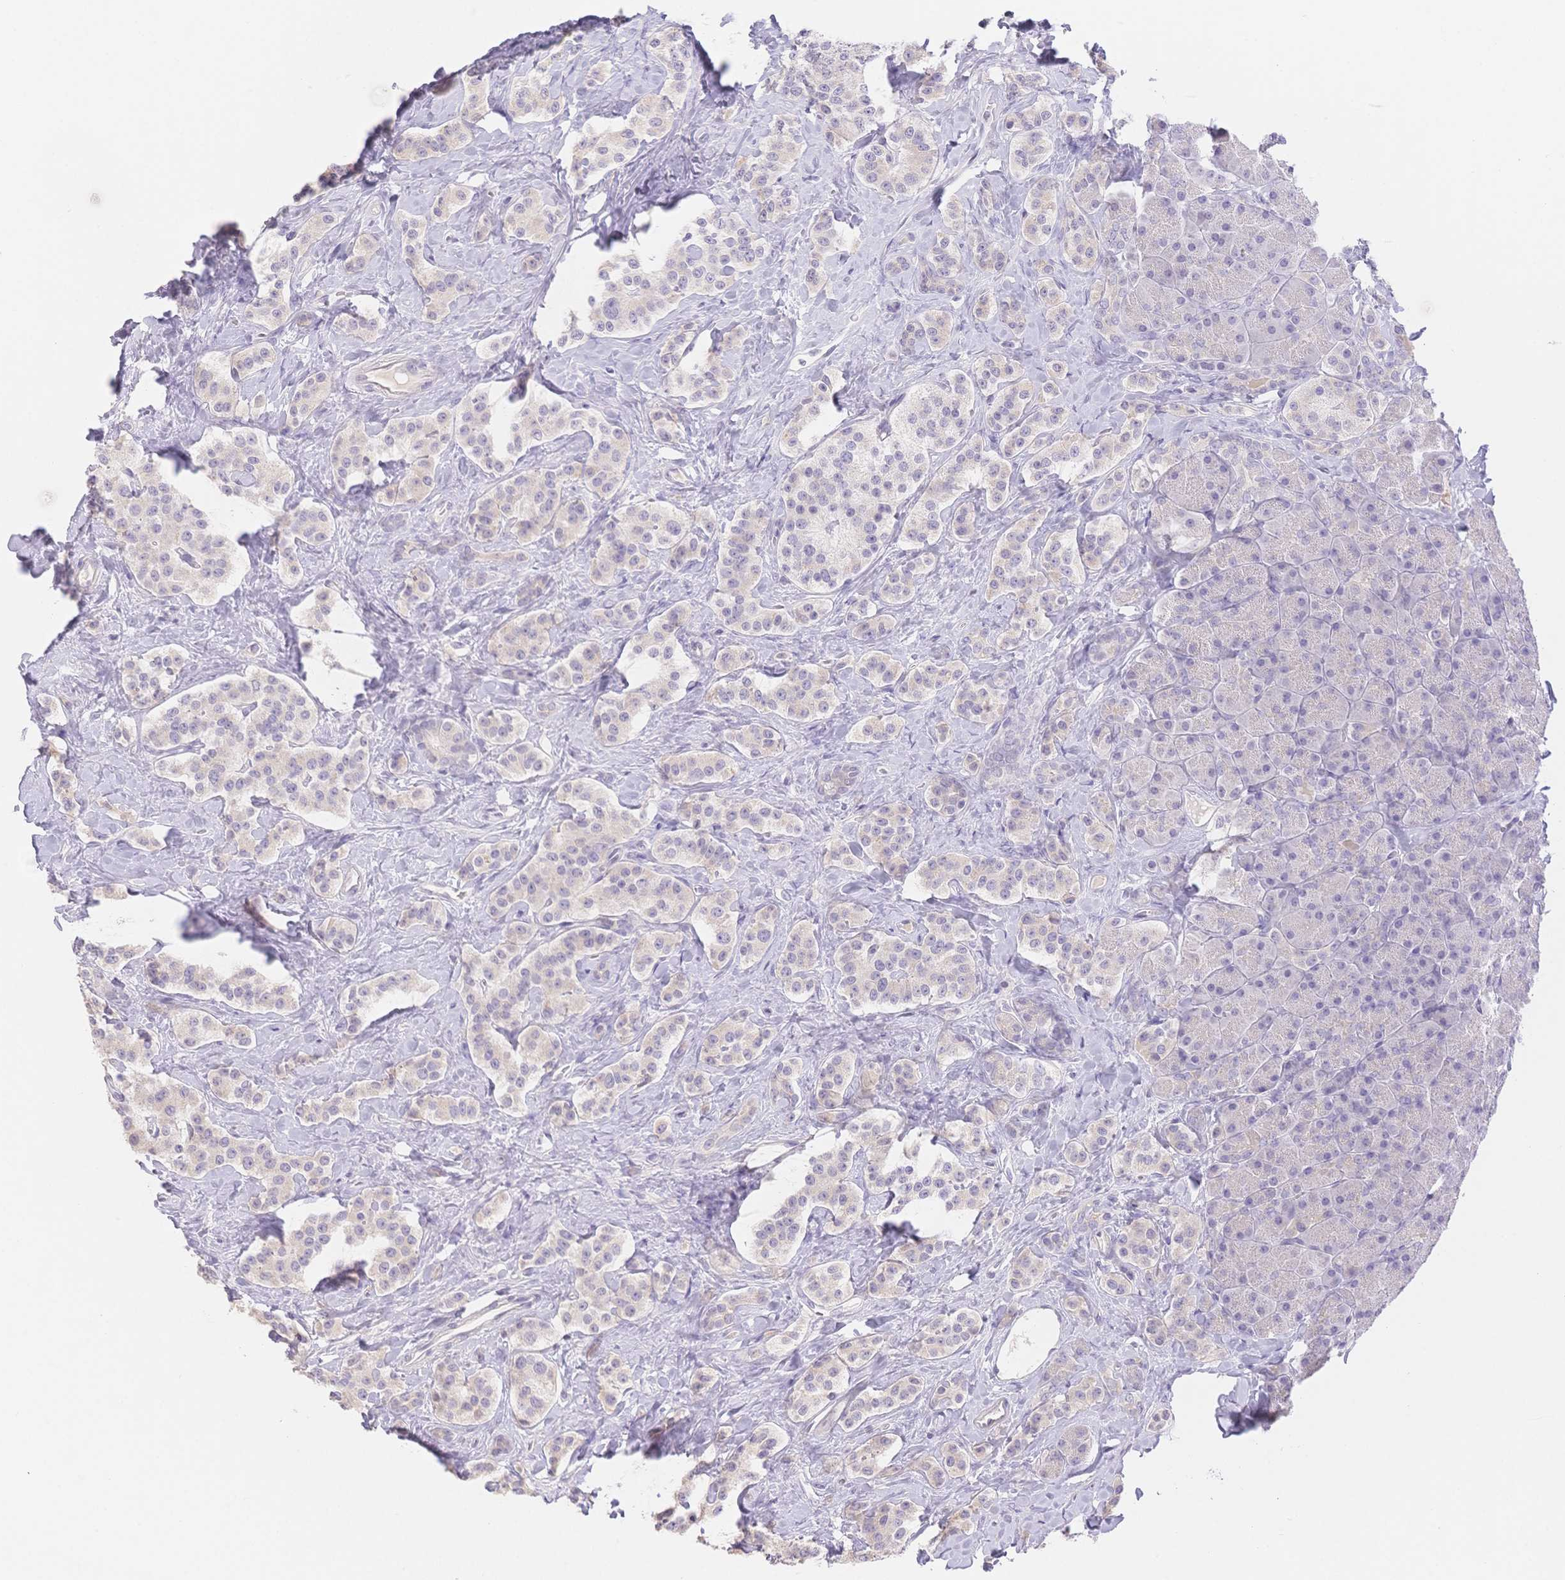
{"staining": {"intensity": "negative", "quantity": "none", "location": "none"}, "tissue": "carcinoid", "cell_type": "Tumor cells", "image_type": "cancer", "snomed": [{"axis": "morphology", "description": "Normal tissue, NOS"}, {"axis": "morphology", "description": "Carcinoid, malignant, NOS"}, {"axis": "topography", "description": "Pancreas"}], "caption": "The image shows no significant expression in tumor cells of carcinoid. (DAB IHC visualized using brightfield microscopy, high magnification).", "gene": "SUV39H2", "patient": {"sex": "male", "age": 36}}